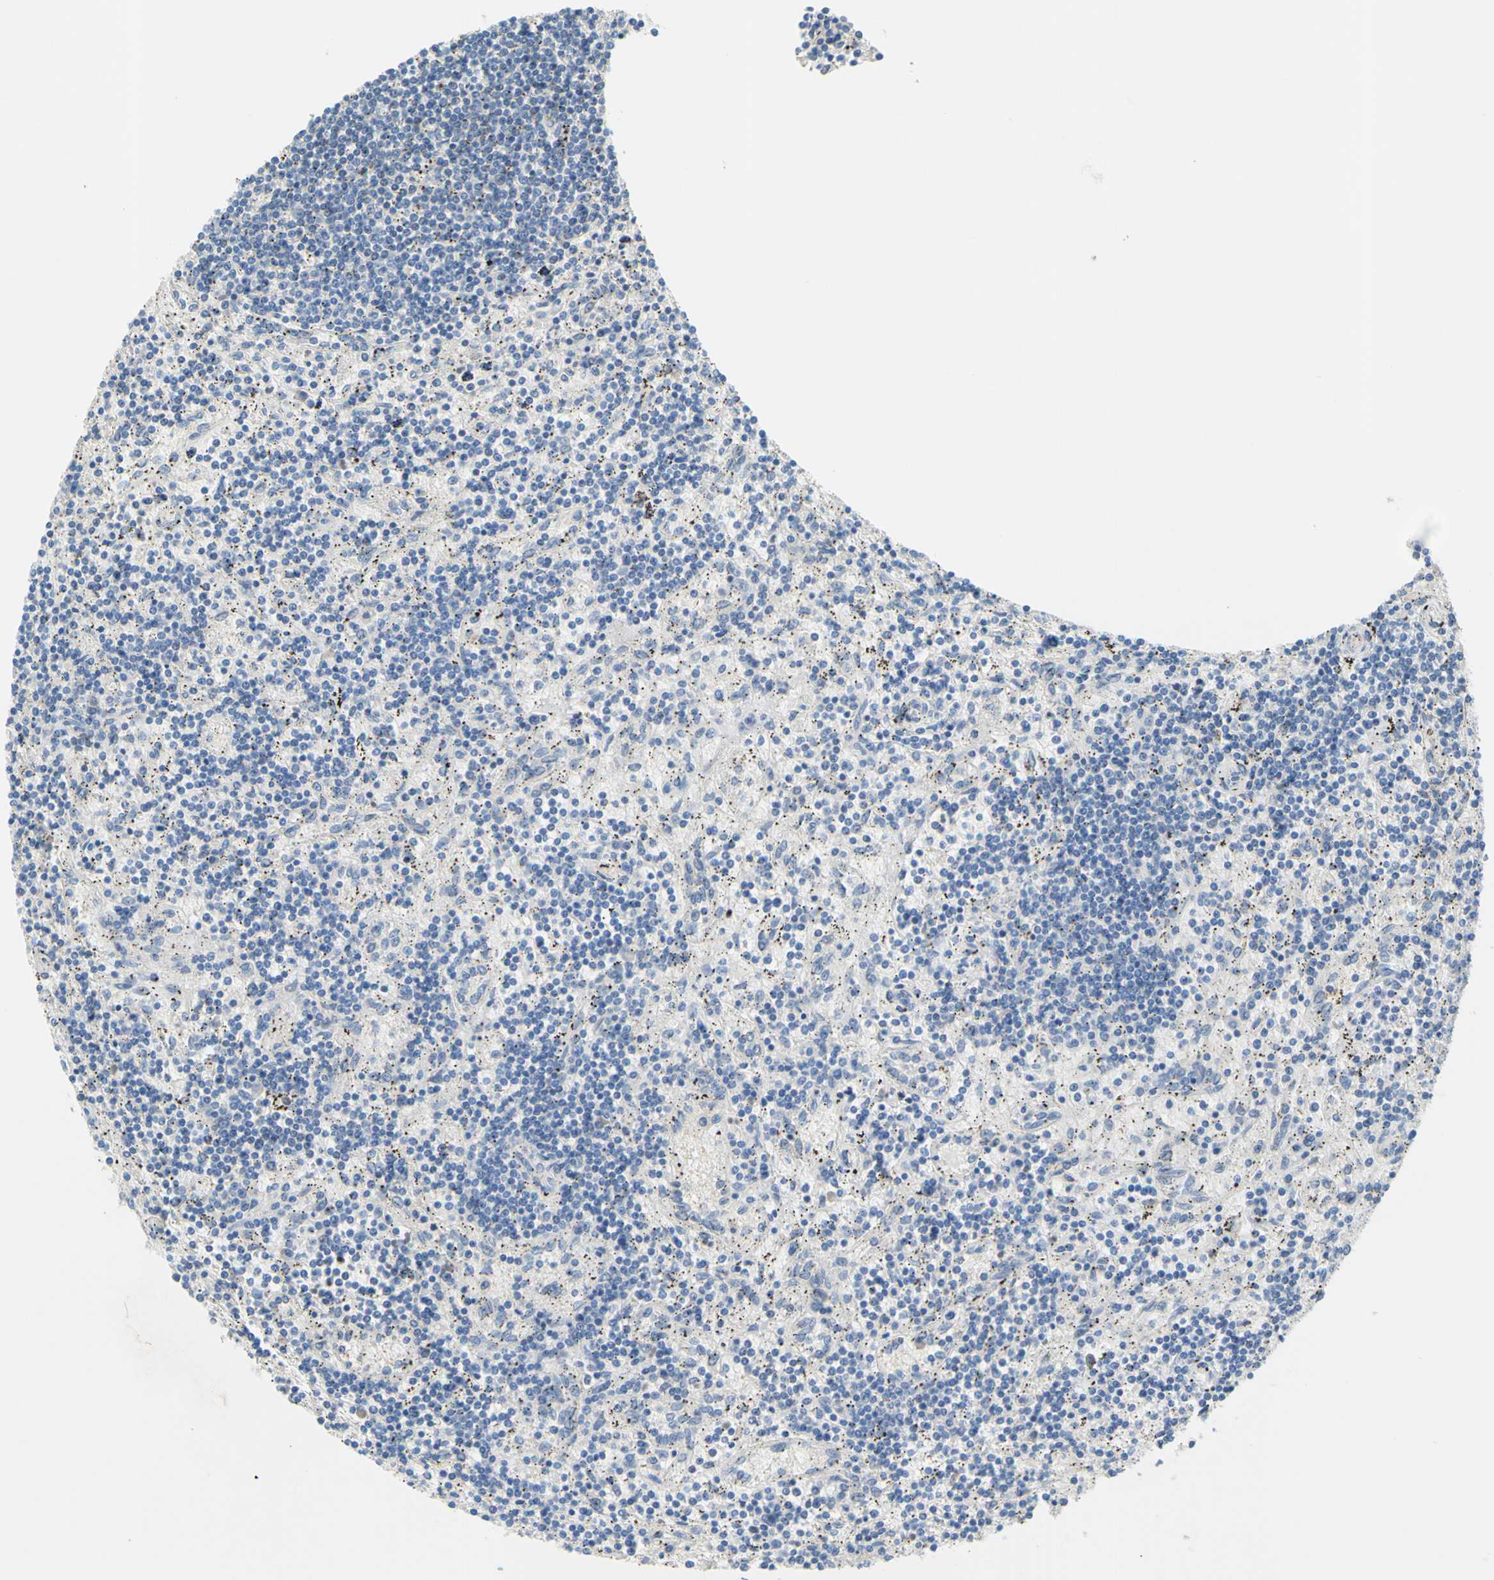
{"staining": {"intensity": "negative", "quantity": "none", "location": "none"}, "tissue": "lymphoma", "cell_type": "Tumor cells", "image_type": "cancer", "snomed": [{"axis": "morphology", "description": "Malignant lymphoma, non-Hodgkin's type, Low grade"}, {"axis": "topography", "description": "Spleen"}], "caption": "Low-grade malignant lymphoma, non-Hodgkin's type was stained to show a protein in brown. There is no significant expression in tumor cells. (Stains: DAB (3,3'-diaminobenzidine) IHC with hematoxylin counter stain, Microscopy: brightfield microscopy at high magnification).", "gene": "TMEM59L", "patient": {"sex": "male", "age": 76}}